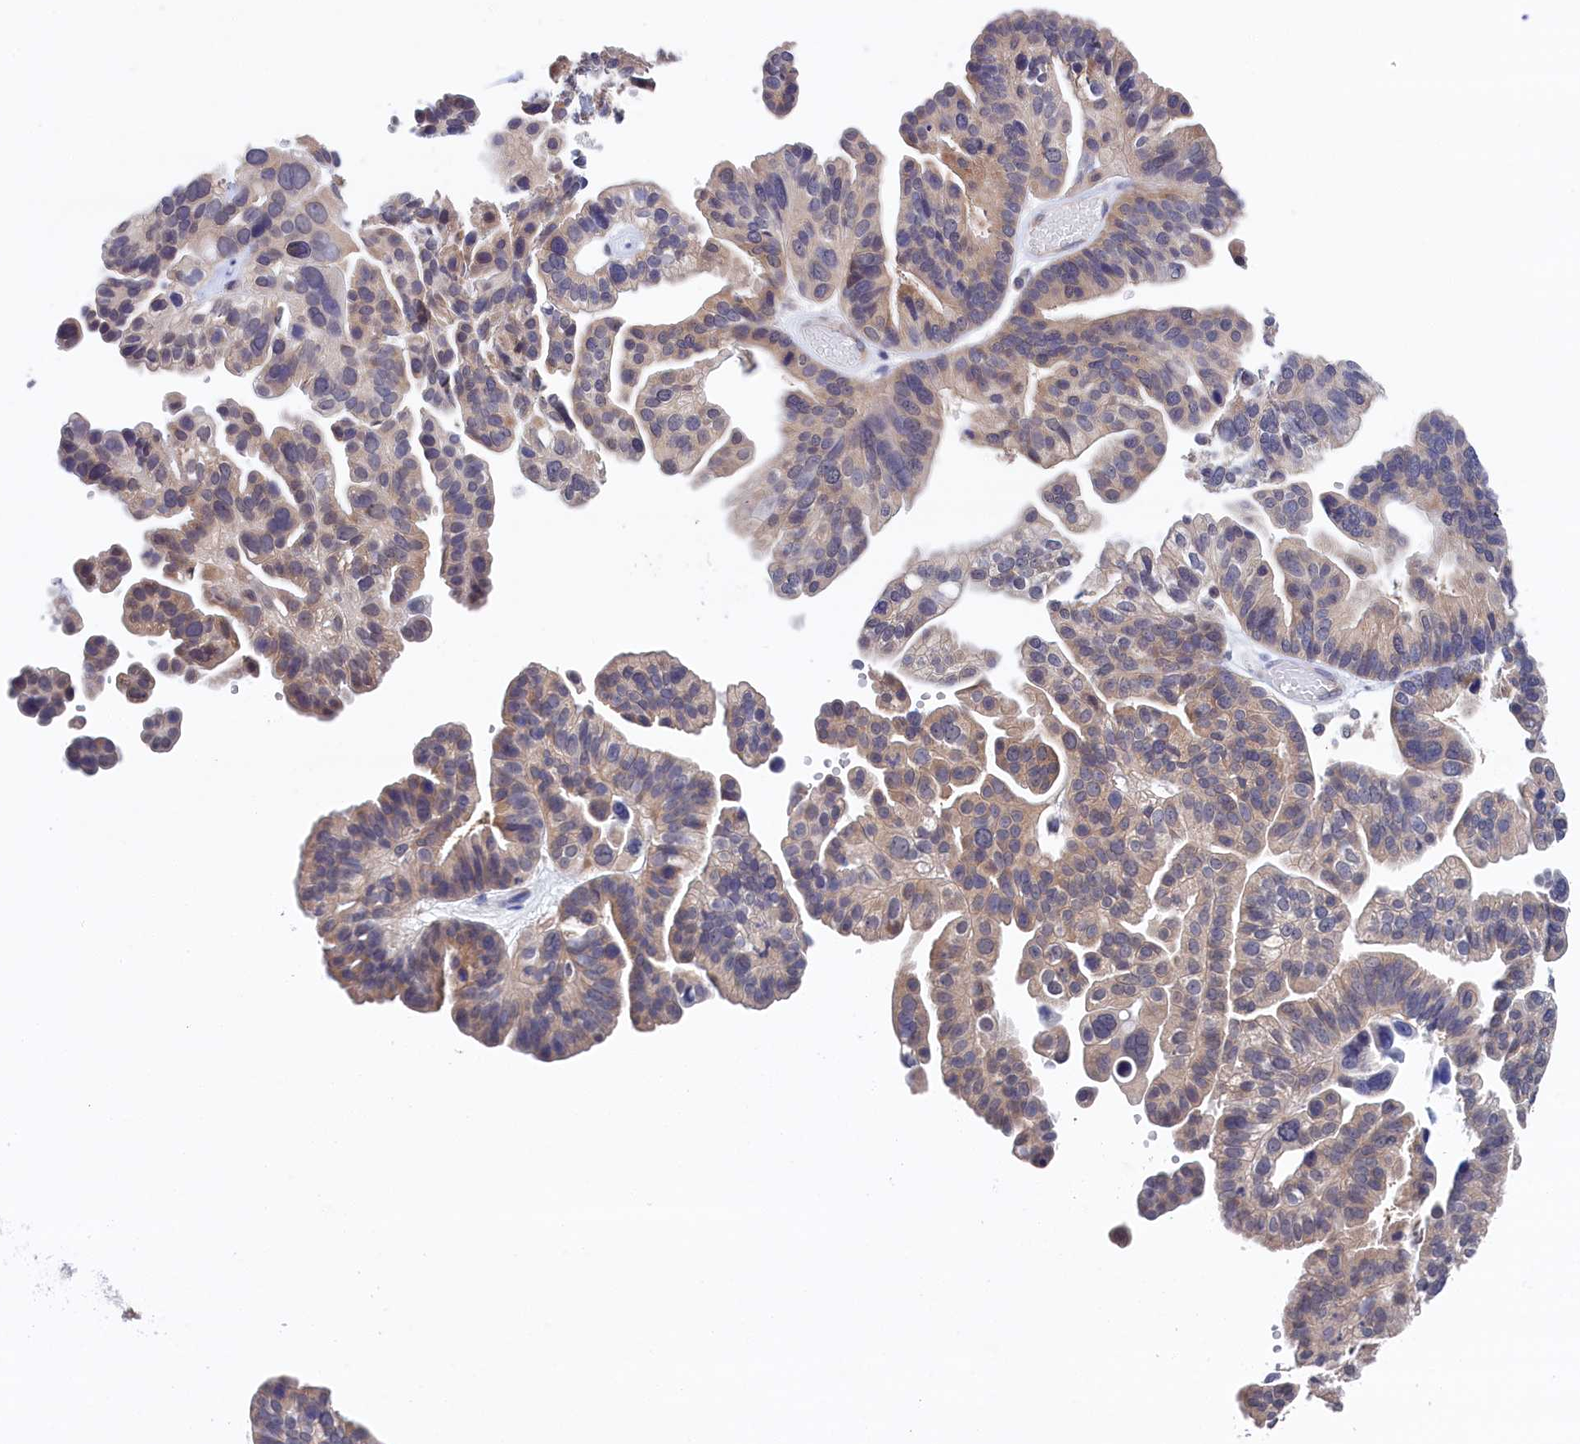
{"staining": {"intensity": "weak", "quantity": "25%-75%", "location": "cytoplasmic/membranous"}, "tissue": "ovarian cancer", "cell_type": "Tumor cells", "image_type": "cancer", "snomed": [{"axis": "morphology", "description": "Cystadenocarcinoma, serous, NOS"}, {"axis": "topography", "description": "Ovary"}], "caption": "Immunohistochemical staining of human ovarian serous cystadenocarcinoma exhibits weak cytoplasmic/membranous protein staining in approximately 25%-75% of tumor cells.", "gene": "PGP", "patient": {"sex": "female", "age": 56}}